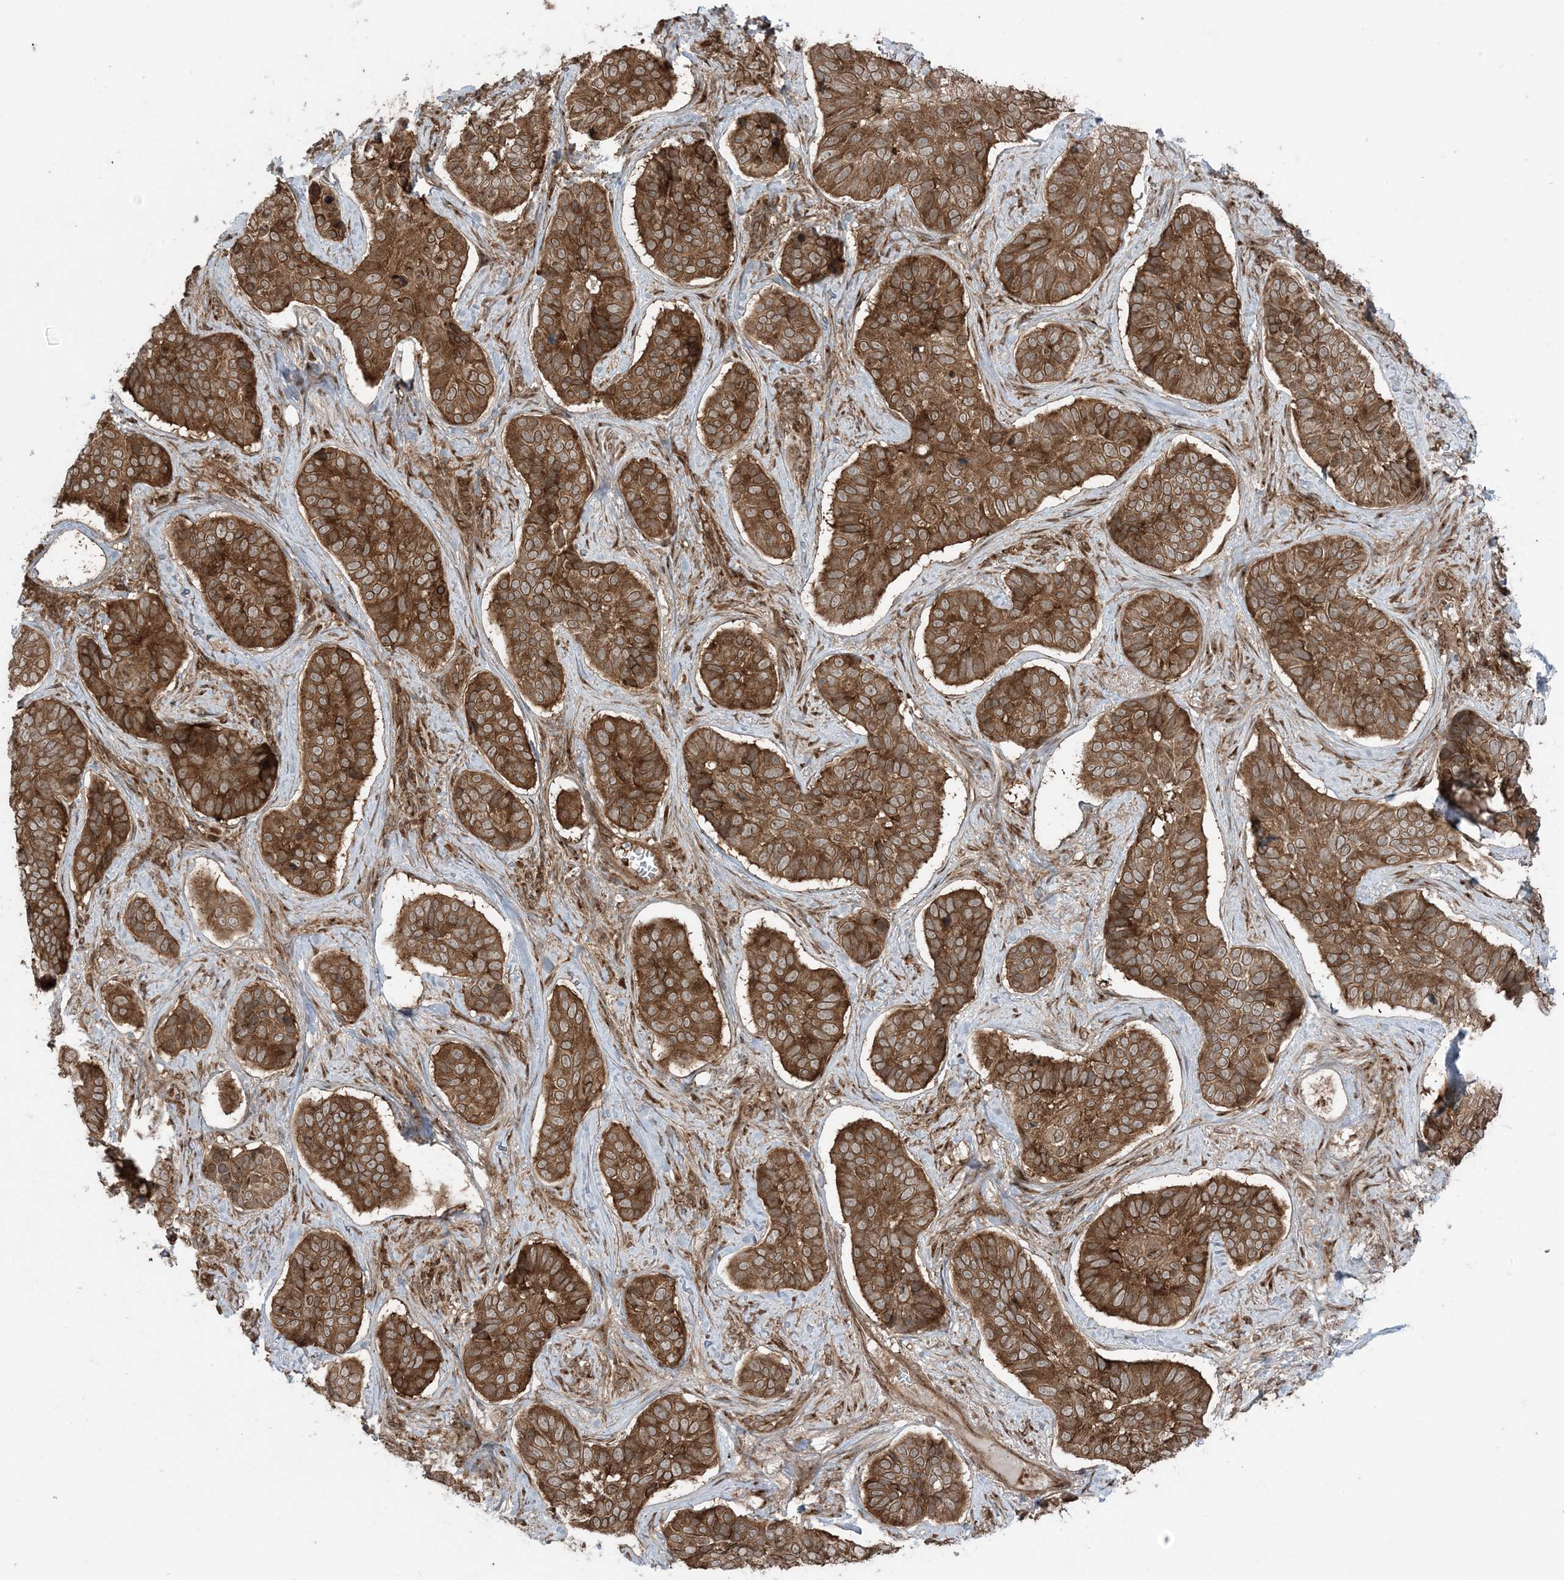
{"staining": {"intensity": "strong", "quantity": ">75%", "location": "cytoplasmic/membranous"}, "tissue": "skin cancer", "cell_type": "Tumor cells", "image_type": "cancer", "snomed": [{"axis": "morphology", "description": "Basal cell carcinoma"}, {"axis": "topography", "description": "Skin"}], "caption": "Human skin cancer (basal cell carcinoma) stained for a protein (brown) displays strong cytoplasmic/membranous positive expression in about >75% of tumor cells.", "gene": "DDX19B", "patient": {"sex": "male", "age": 62}}